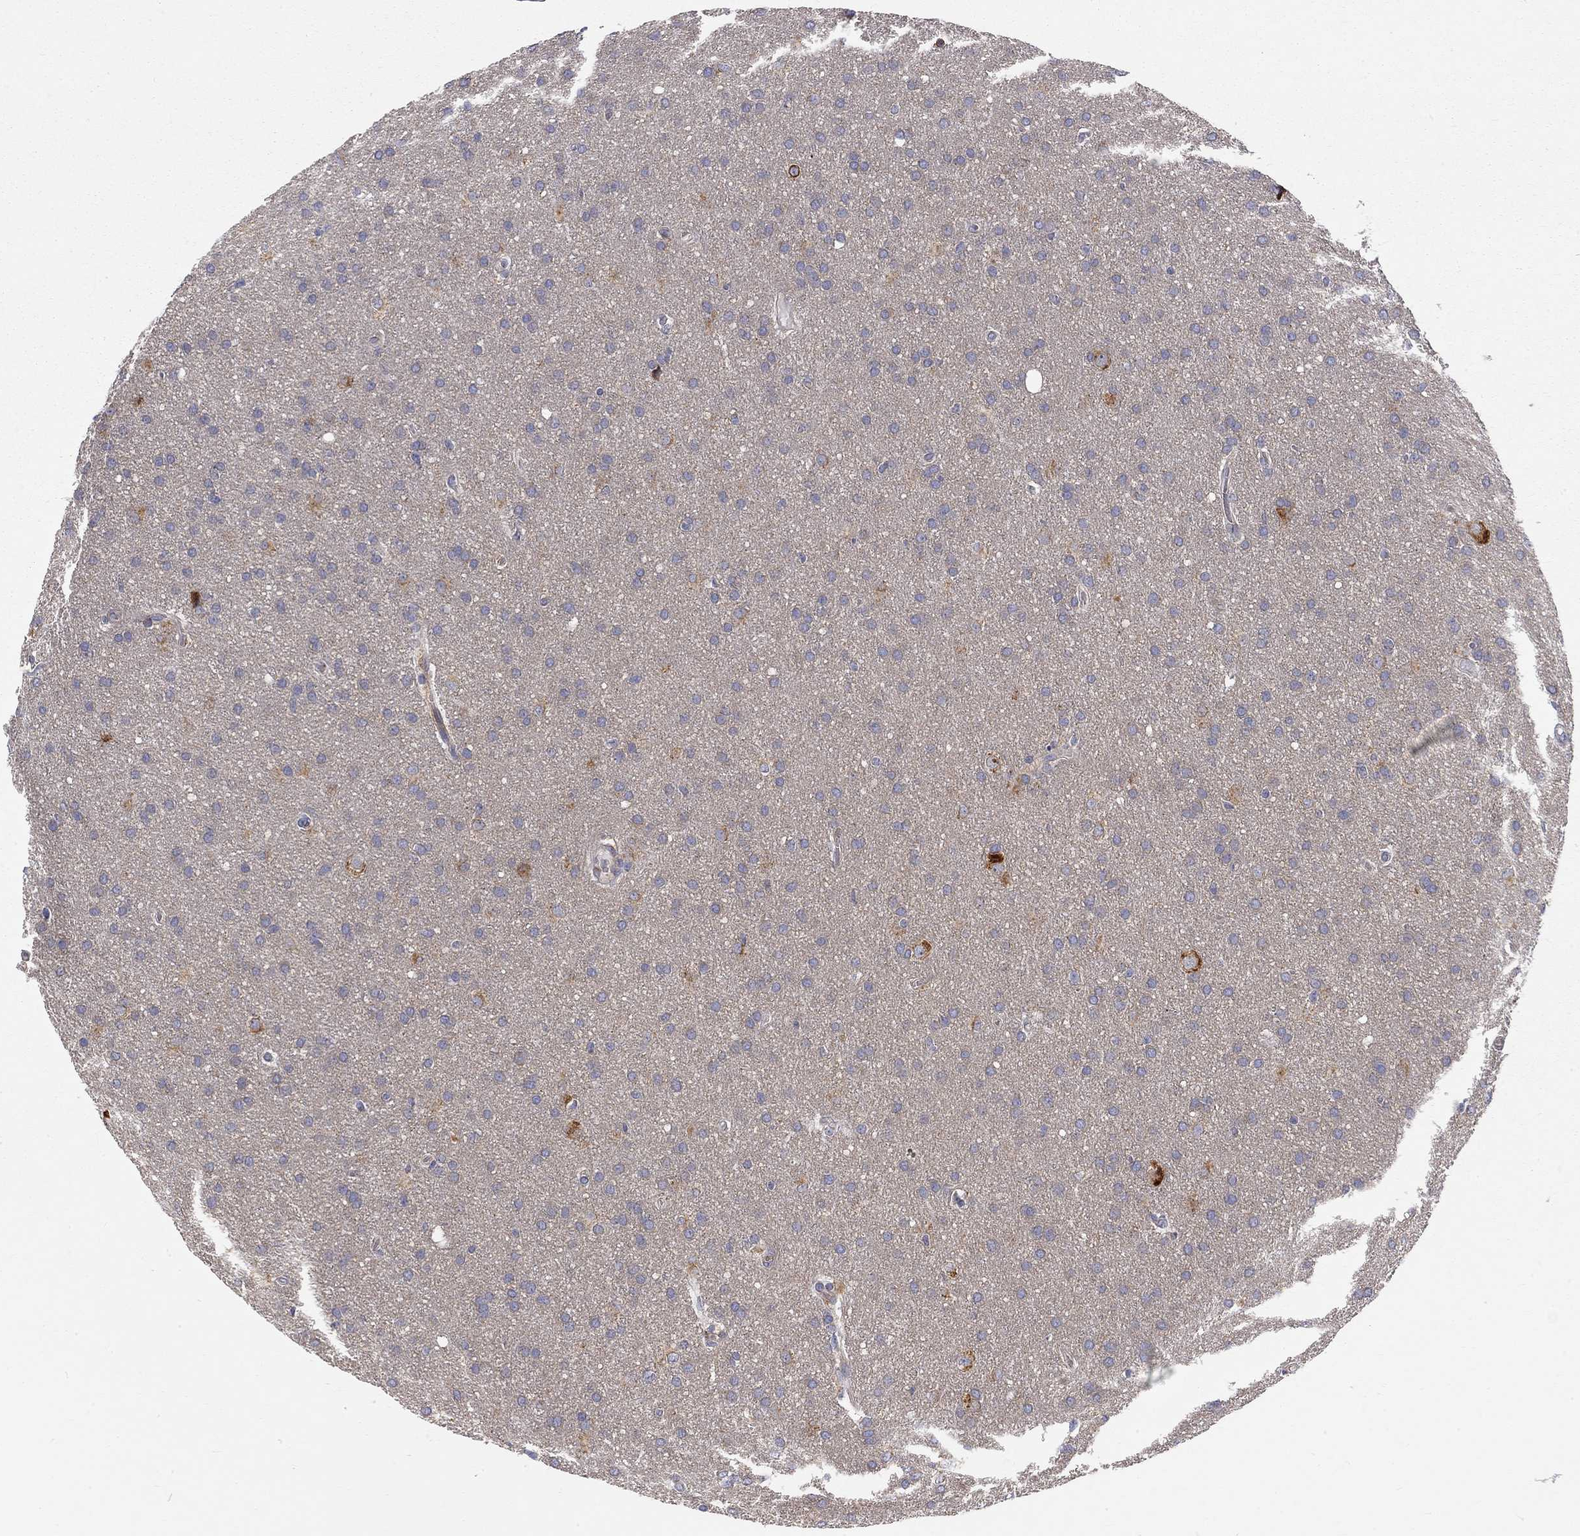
{"staining": {"intensity": "negative", "quantity": "none", "location": "none"}, "tissue": "glioma", "cell_type": "Tumor cells", "image_type": "cancer", "snomed": [{"axis": "morphology", "description": "Glioma, malignant, Low grade"}, {"axis": "topography", "description": "Brain"}], "caption": "Protein analysis of malignant glioma (low-grade) demonstrates no significant staining in tumor cells.", "gene": "CASTOR1", "patient": {"sex": "female", "age": 32}}